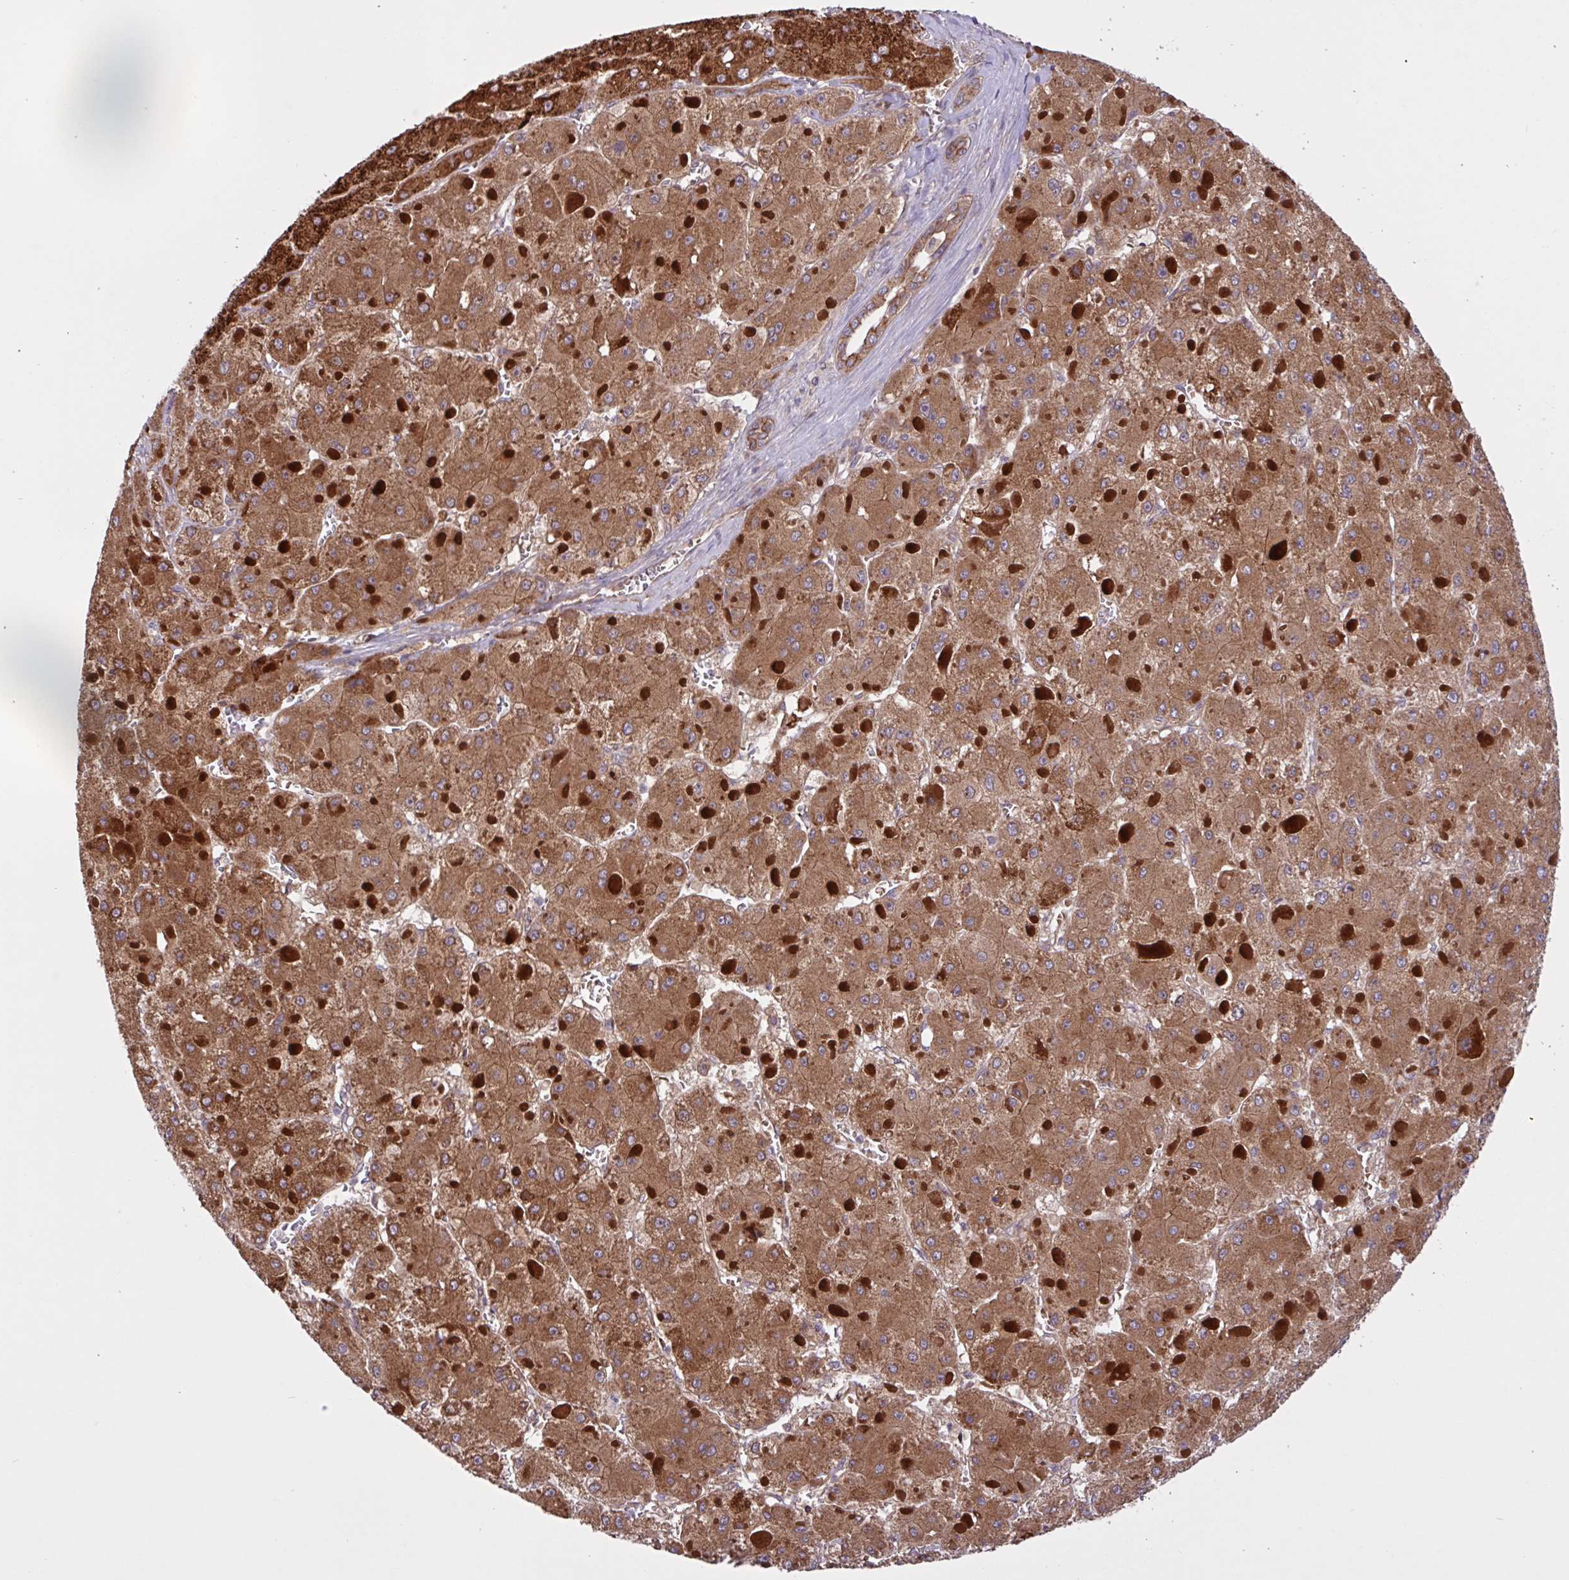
{"staining": {"intensity": "moderate", "quantity": ">75%", "location": "cytoplasmic/membranous"}, "tissue": "liver cancer", "cell_type": "Tumor cells", "image_type": "cancer", "snomed": [{"axis": "morphology", "description": "Carcinoma, Hepatocellular, NOS"}, {"axis": "topography", "description": "Liver"}], "caption": "This photomicrograph shows hepatocellular carcinoma (liver) stained with immunohistochemistry to label a protein in brown. The cytoplasmic/membranous of tumor cells show moderate positivity for the protein. Nuclei are counter-stained blue.", "gene": "INTS10", "patient": {"sex": "female", "age": 73}}